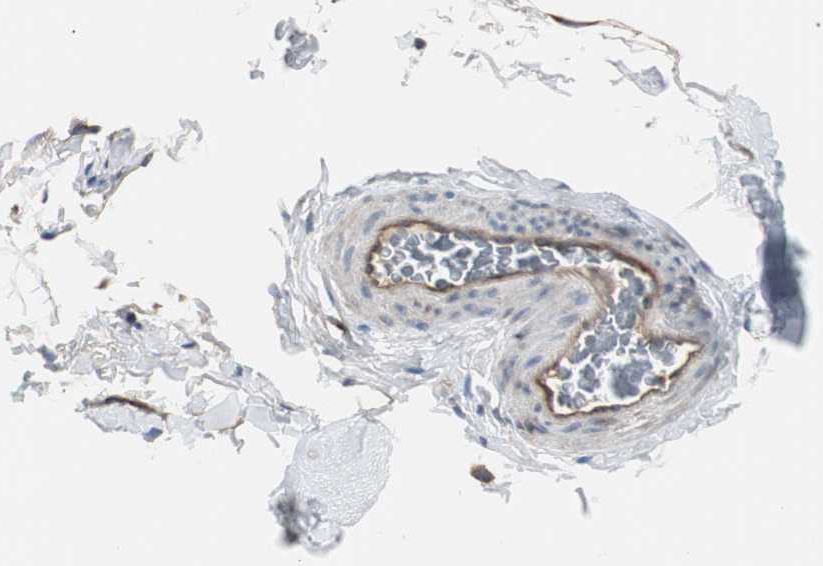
{"staining": {"intensity": "moderate", "quantity": ">75%", "location": "cytoplasmic/membranous"}, "tissue": "adipose tissue", "cell_type": "Adipocytes", "image_type": "normal", "snomed": [{"axis": "morphology", "description": "Normal tissue, NOS"}, {"axis": "topography", "description": "Soft tissue"}], "caption": "High-power microscopy captured an IHC histopathology image of benign adipose tissue, revealing moderate cytoplasmic/membranous staining in about >75% of adipocytes.", "gene": "B2M", "patient": {"sex": "male", "age": 26}}